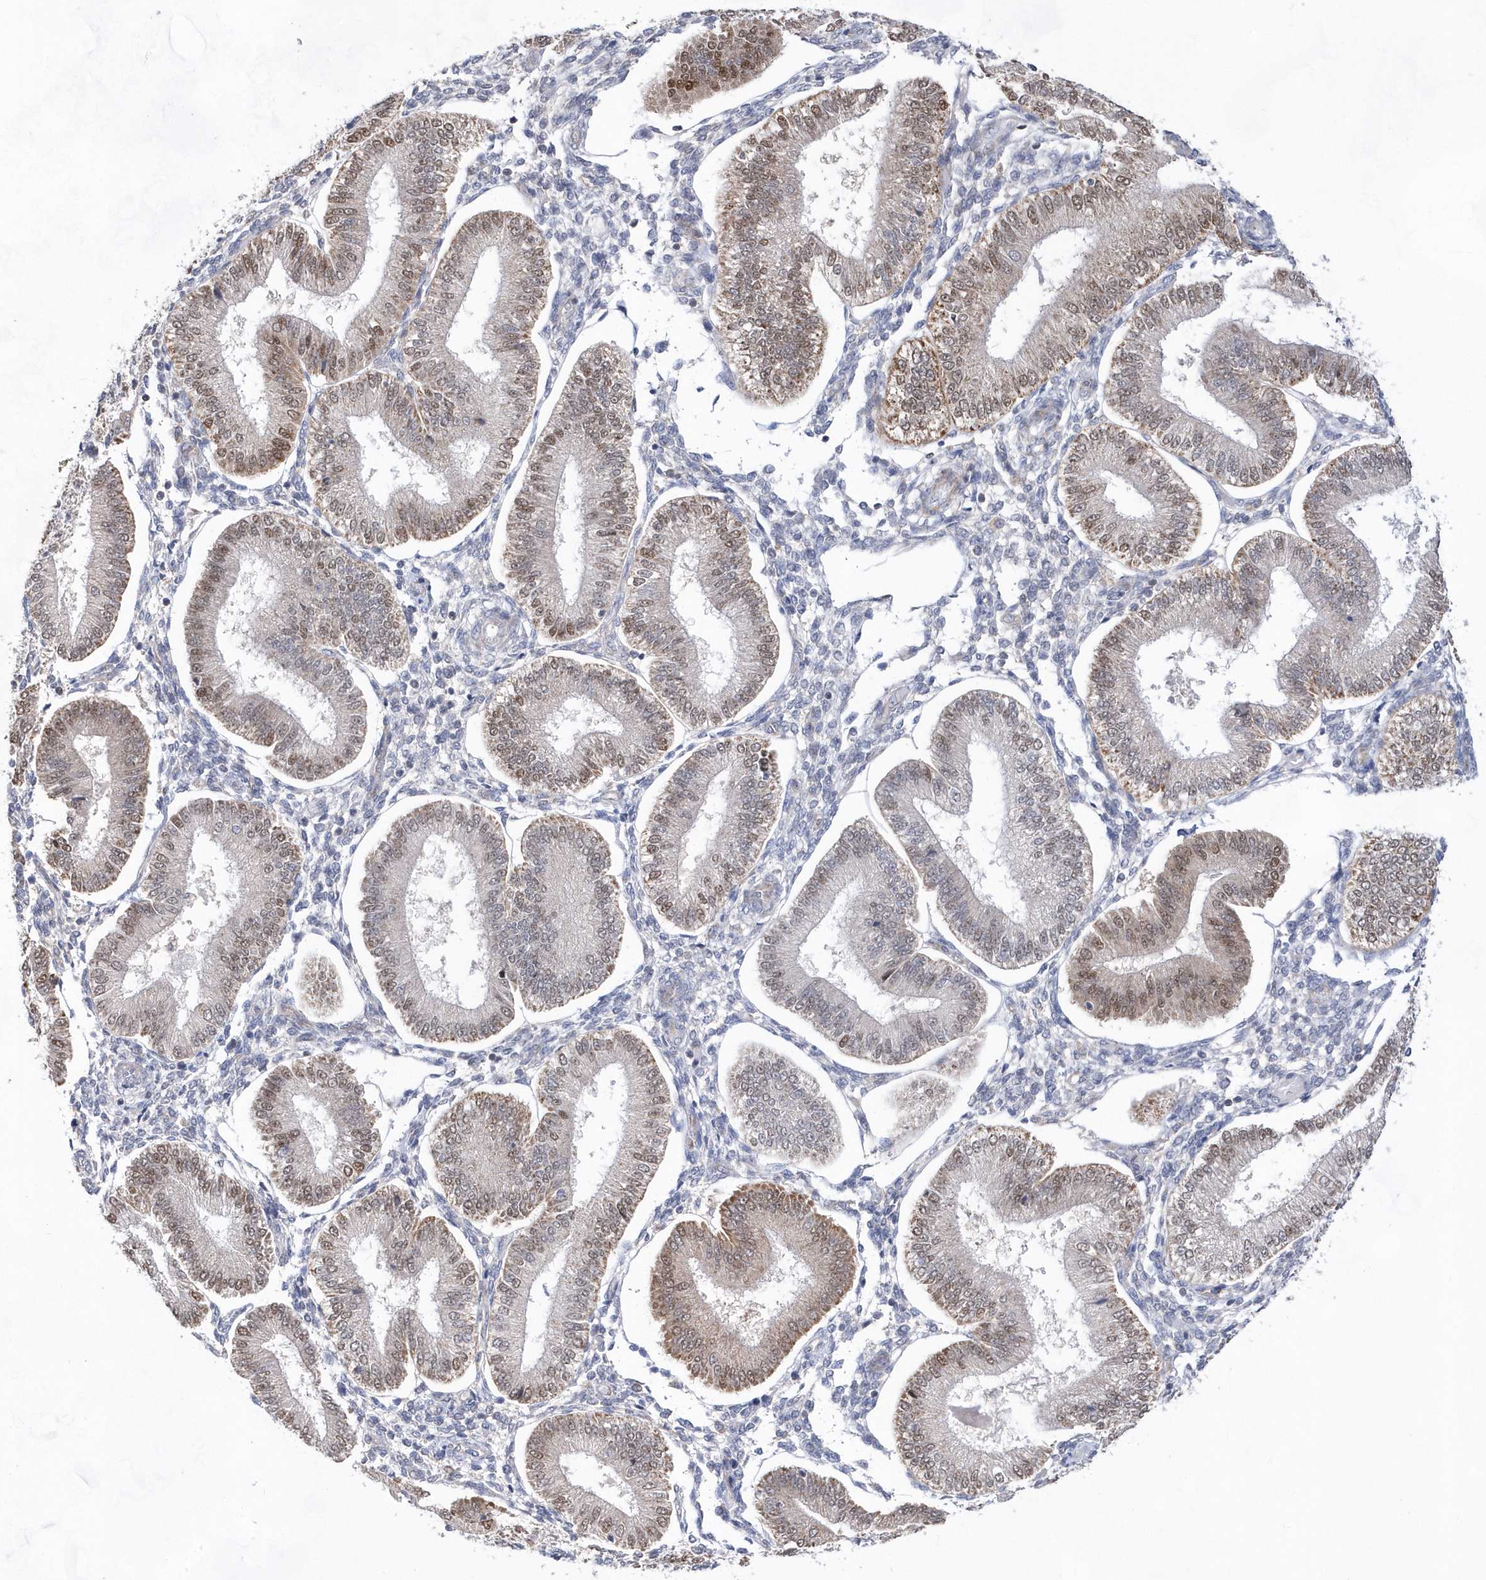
{"staining": {"intensity": "negative", "quantity": "none", "location": "none"}, "tissue": "endometrium", "cell_type": "Cells in endometrial stroma", "image_type": "normal", "snomed": [{"axis": "morphology", "description": "Normal tissue, NOS"}, {"axis": "topography", "description": "Endometrium"}], "caption": "Cells in endometrial stroma show no significant positivity in normal endometrium. (Brightfield microscopy of DAB (3,3'-diaminobenzidine) immunohistochemistry at high magnification).", "gene": "BDH2", "patient": {"sex": "female", "age": 39}}